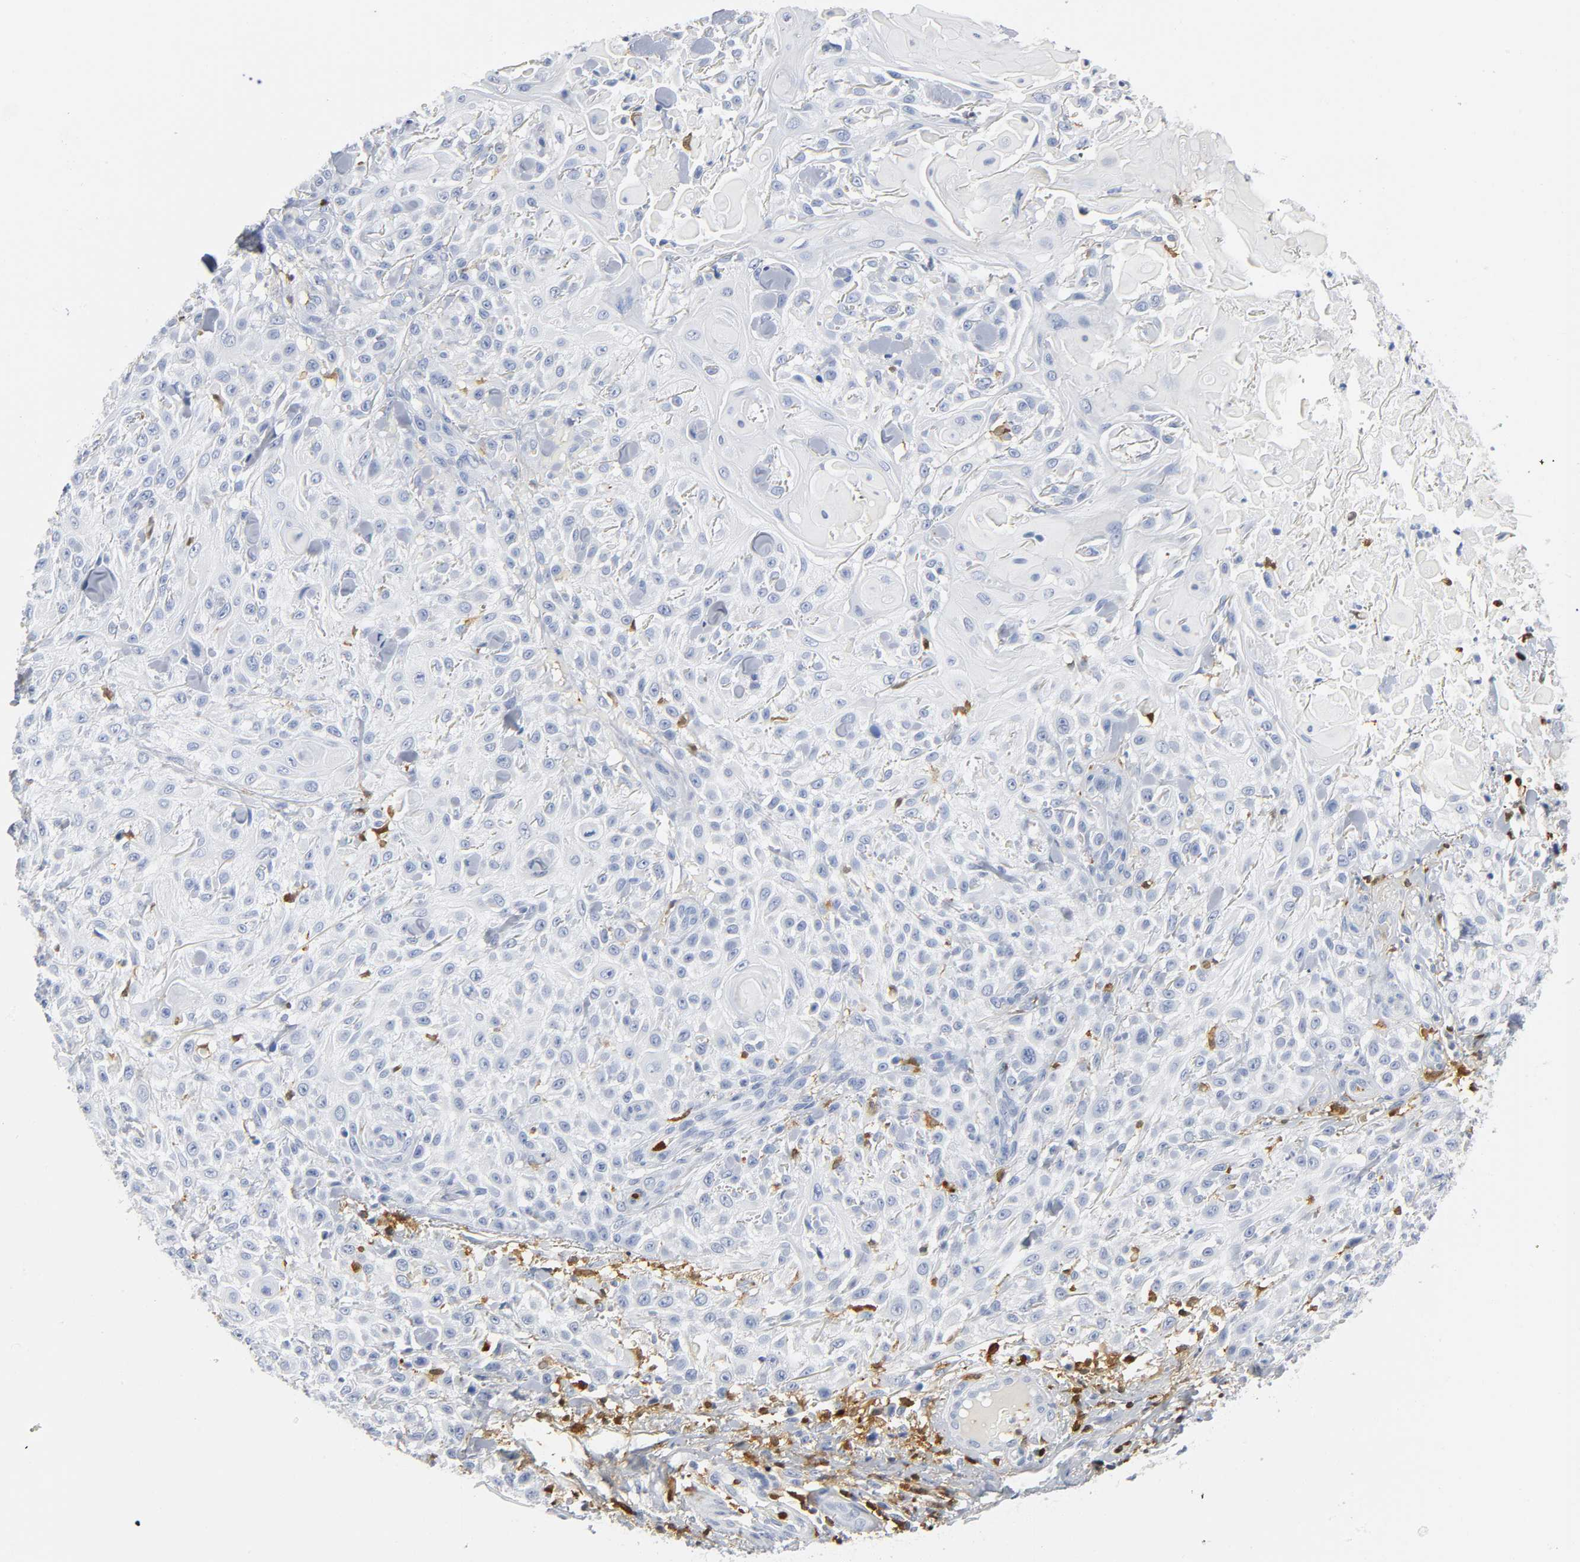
{"staining": {"intensity": "negative", "quantity": "none", "location": "none"}, "tissue": "skin cancer", "cell_type": "Tumor cells", "image_type": "cancer", "snomed": [{"axis": "morphology", "description": "Squamous cell carcinoma, NOS"}, {"axis": "topography", "description": "Skin"}], "caption": "High magnification brightfield microscopy of skin squamous cell carcinoma stained with DAB (3,3'-diaminobenzidine) (brown) and counterstained with hematoxylin (blue): tumor cells show no significant expression.", "gene": "DOK2", "patient": {"sex": "female", "age": 42}}